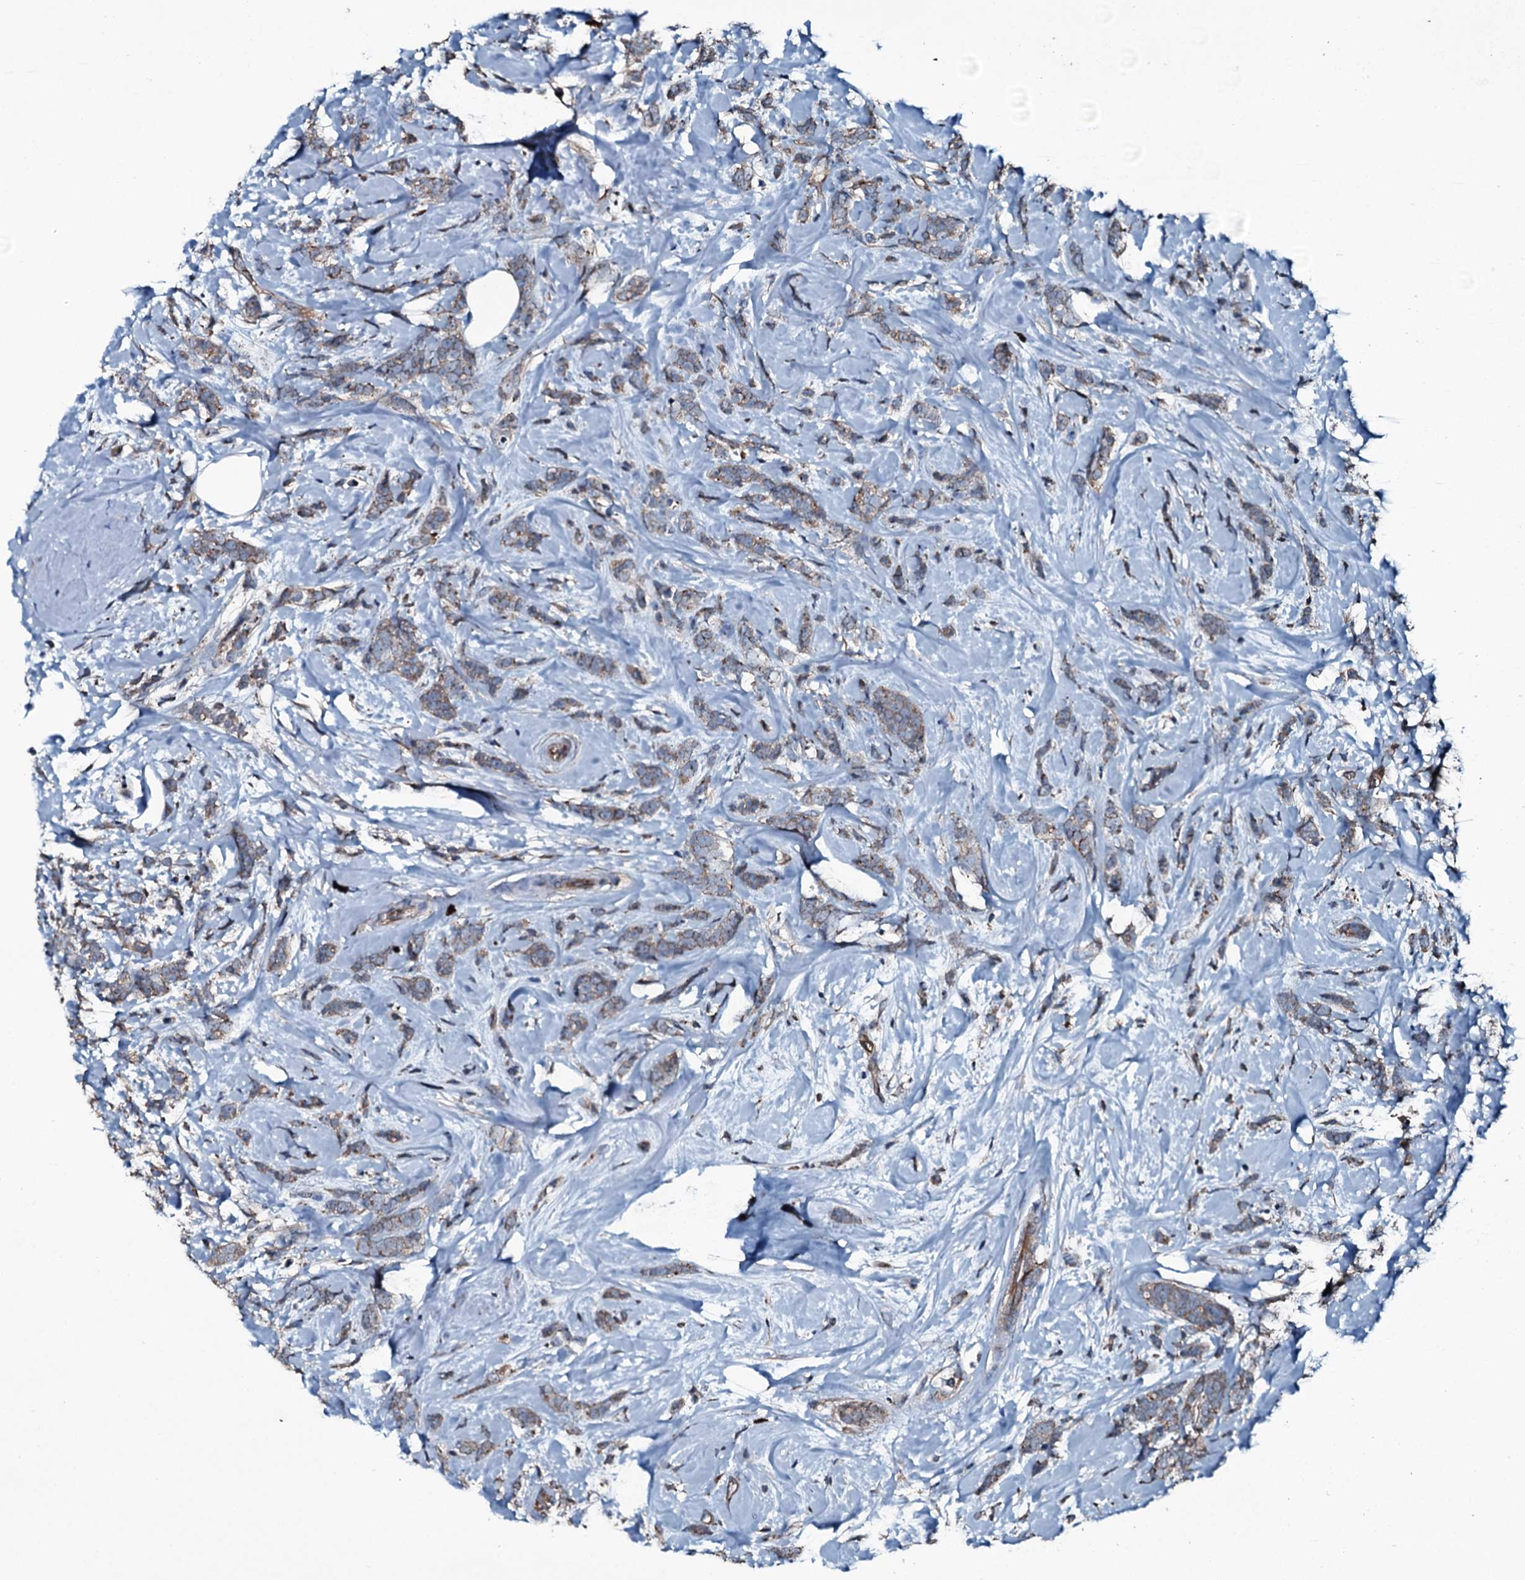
{"staining": {"intensity": "weak", "quantity": ">75%", "location": "cytoplasmic/membranous"}, "tissue": "breast cancer", "cell_type": "Tumor cells", "image_type": "cancer", "snomed": [{"axis": "morphology", "description": "Lobular carcinoma"}, {"axis": "topography", "description": "Breast"}], "caption": "Immunohistochemistry photomicrograph of neoplastic tissue: human breast lobular carcinoma stained using IHC displays low levels of weak protein expression localized specifically in the cytoplasmic/membranous of tumor cells, appearing as a cytoplasmic/membranous brown color.", "gene": "SLC25A38", "patient": {"sex": "female", "age": 58}}